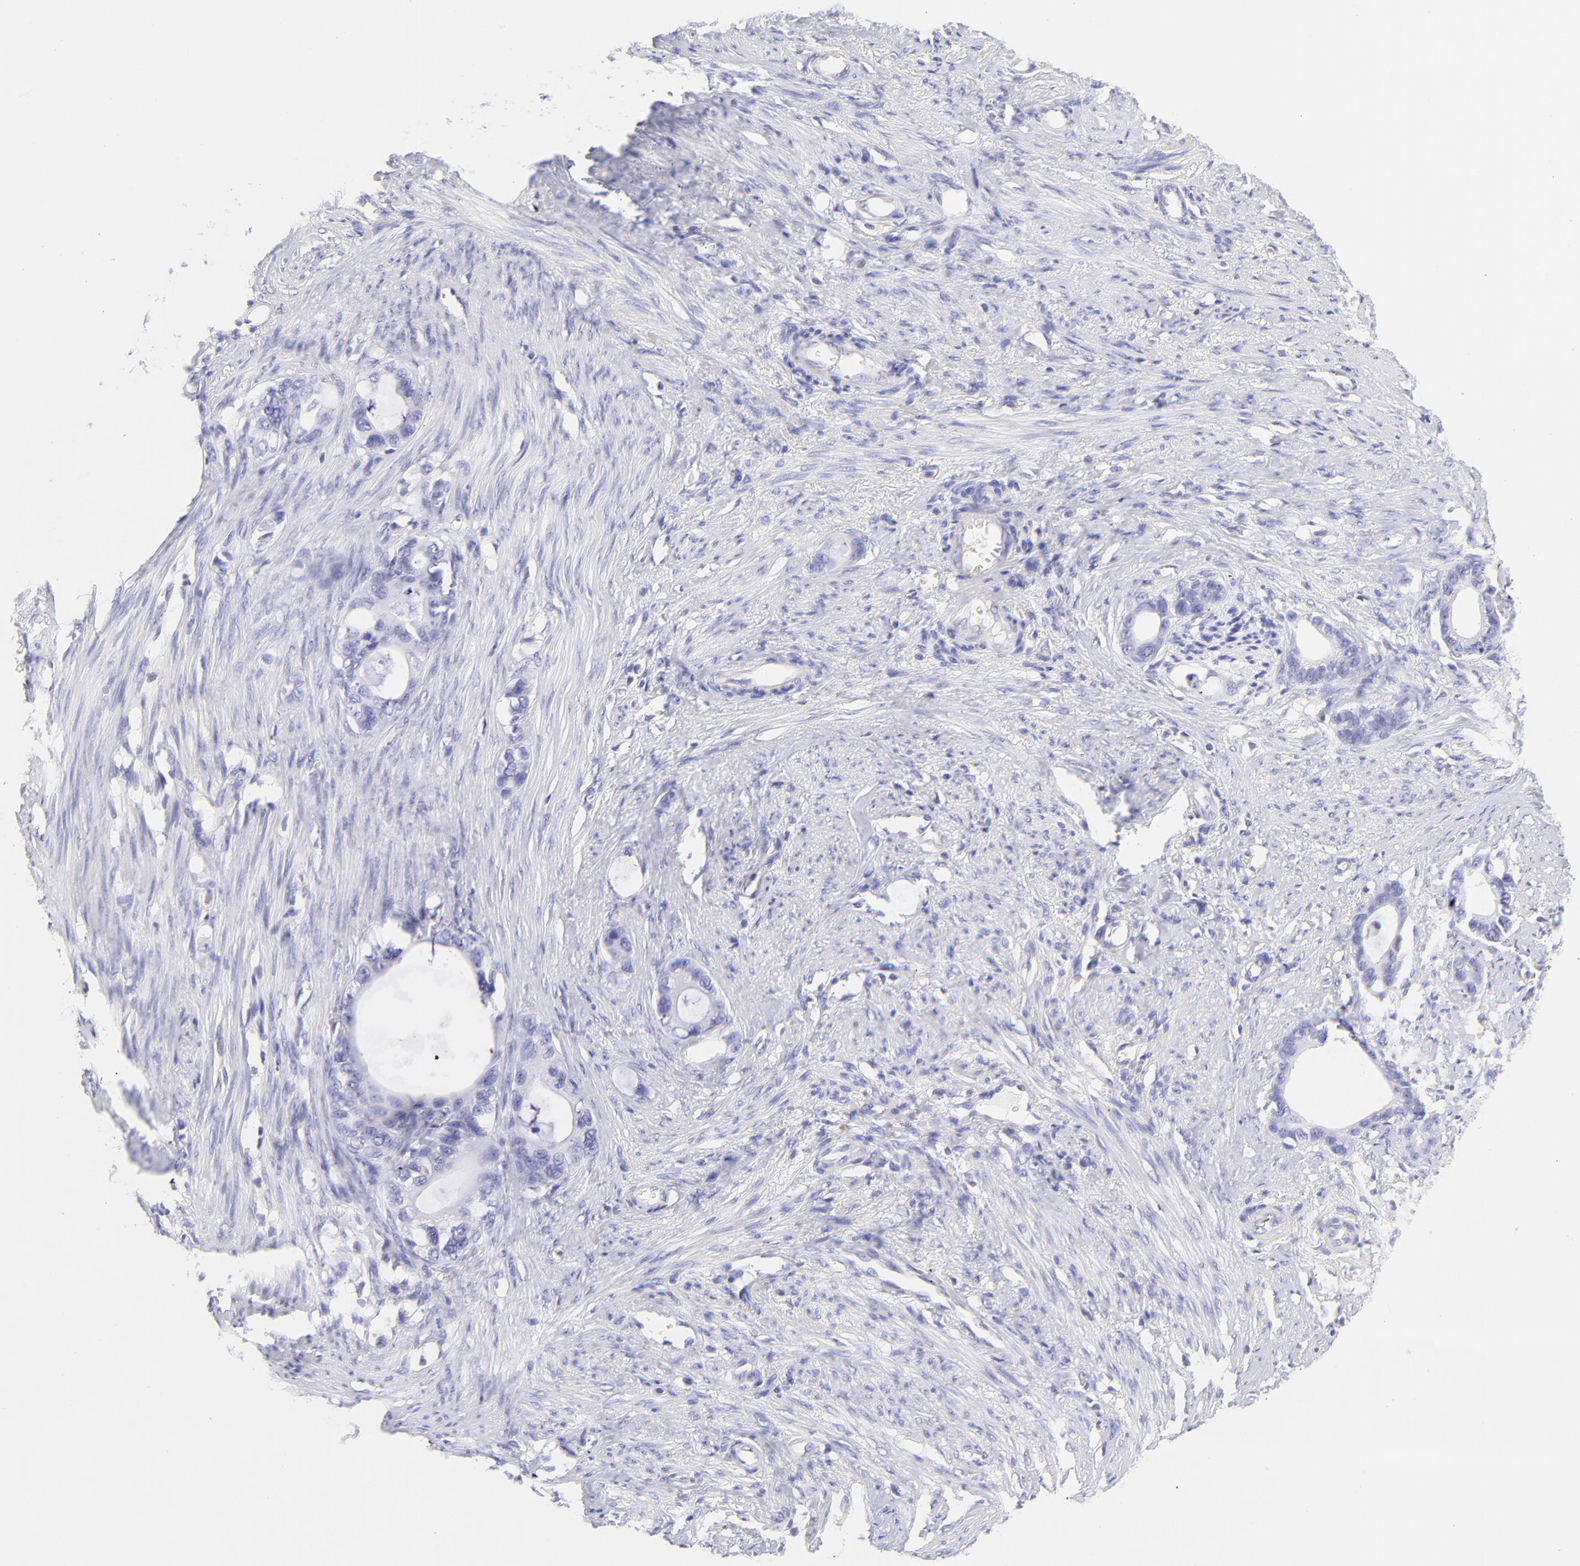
{"staining": {"intensity": "negative", "quantity": "none", "location": "none"}, "tissue": "stomach cancer", "cell_type": "Tumor cells", "image_type": "cancer", "snomed": [{"axis": "morphology", "description": "Adenocarcinoma, NOS"}, {"axis": "topography", "description": "Stomach"}], "caption": "The immunohistochemistry (IHC) histopathology image has no significant expression in tumor cells of adenocarcinoma (stomach) tissue. The staining was performed using DAB (3,3'-diaminobenzidine) to visualize the protein expression in brown, while the nuclei were stained in blue with hematoxylin (Magnification: 20x).", "gene": "IRAG2", "patient": {"sex": "female", "age": 75}}